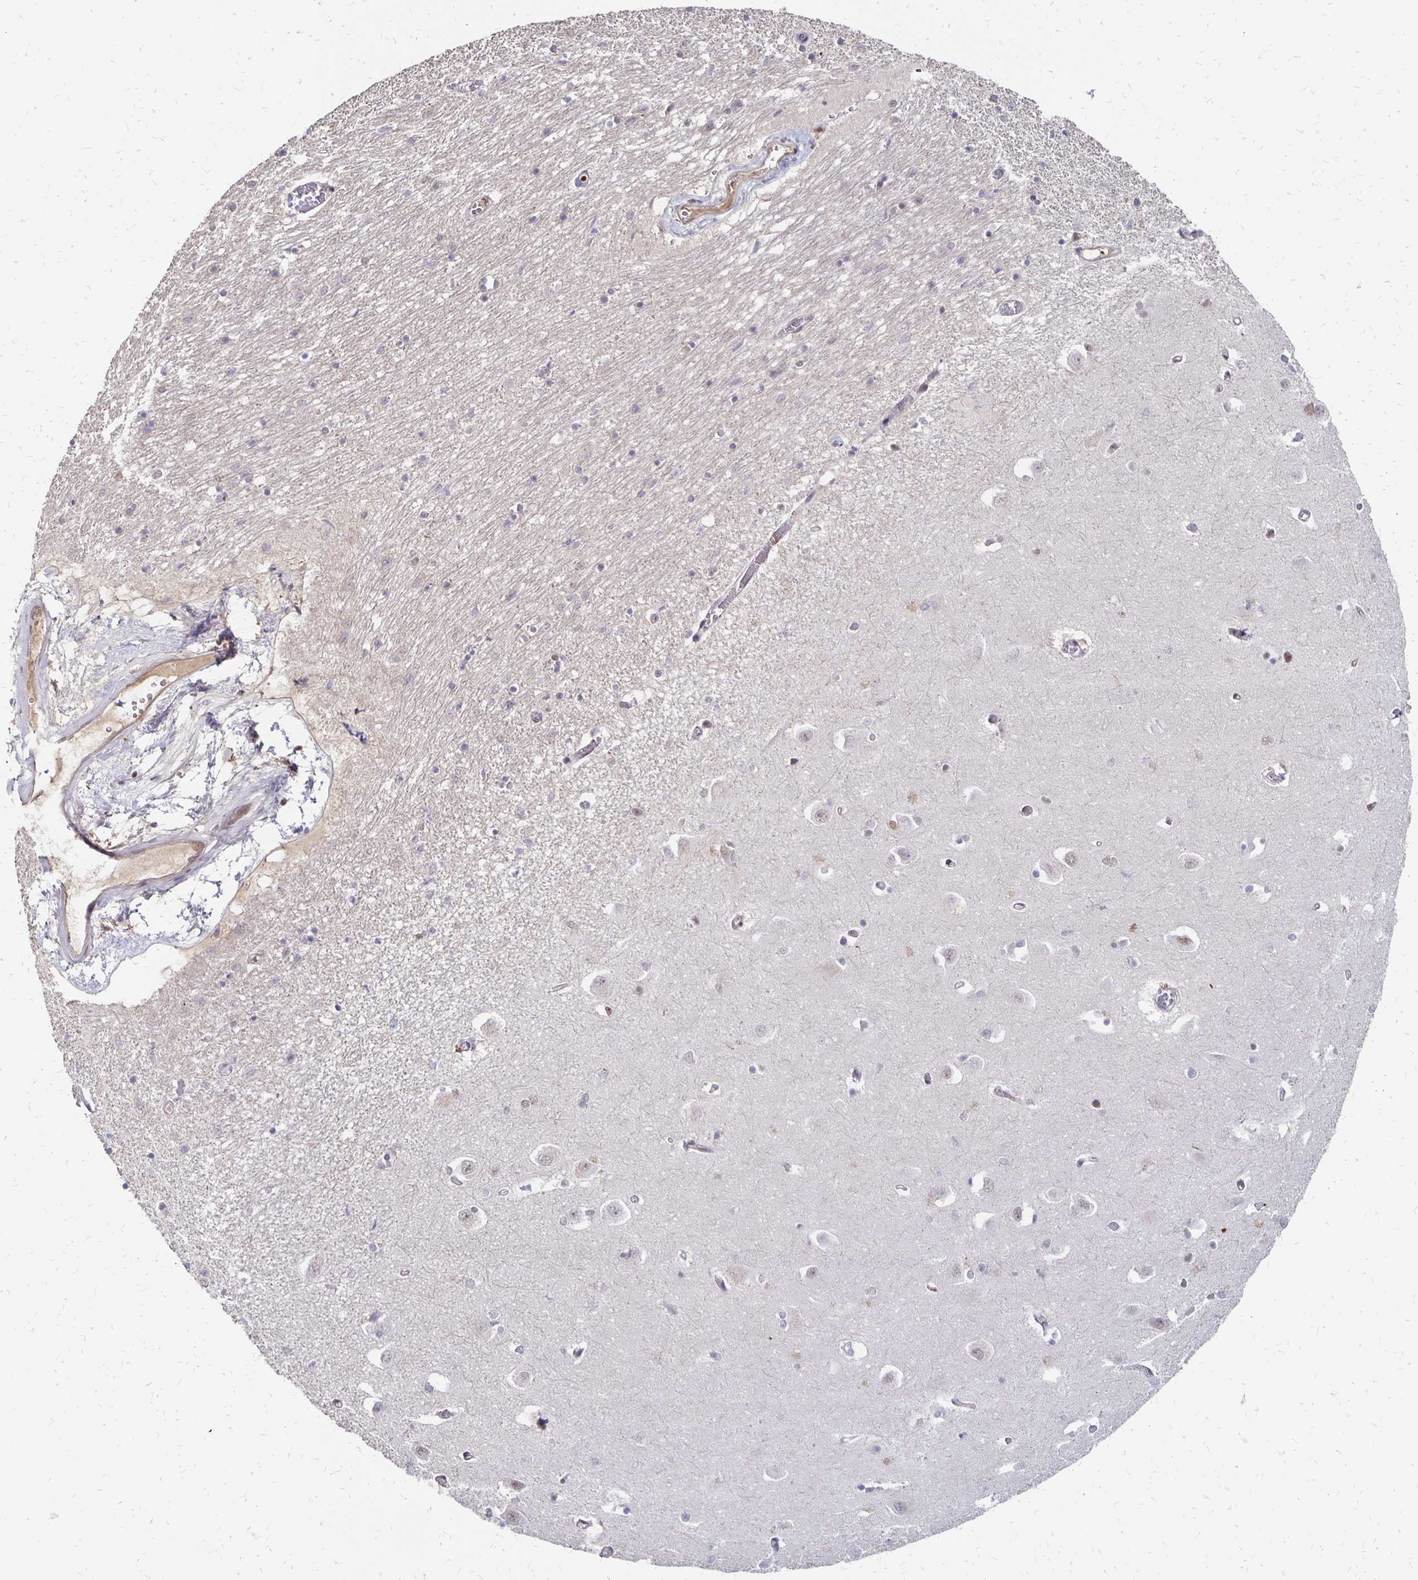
{"staining": {"intensity": "weak", "quantity": "<25%", "location": "nuclear"}, "tissue": "caudate", "cell_type": "Glial cells", "image_type": "normal", "snomed": [{"axis": "morphology", "description": "Normal tissue, NOS"}, {"axis": "topography", "description": "Lateral ventricle wall"}, {"axis": "topography", "description": "Hippocampus"}], "caption": "Glial cells are negative for brown protein staining in benign caudate. Brightfield microscopy of immunohistochemistry (IHC) stained with DAB (3,3'-diaminobenzidine) (brown) and hematoxylin (blue), captured at high magnification.", "gene": "CLASRP", "patient": {"sex": "female", "age": 63}}